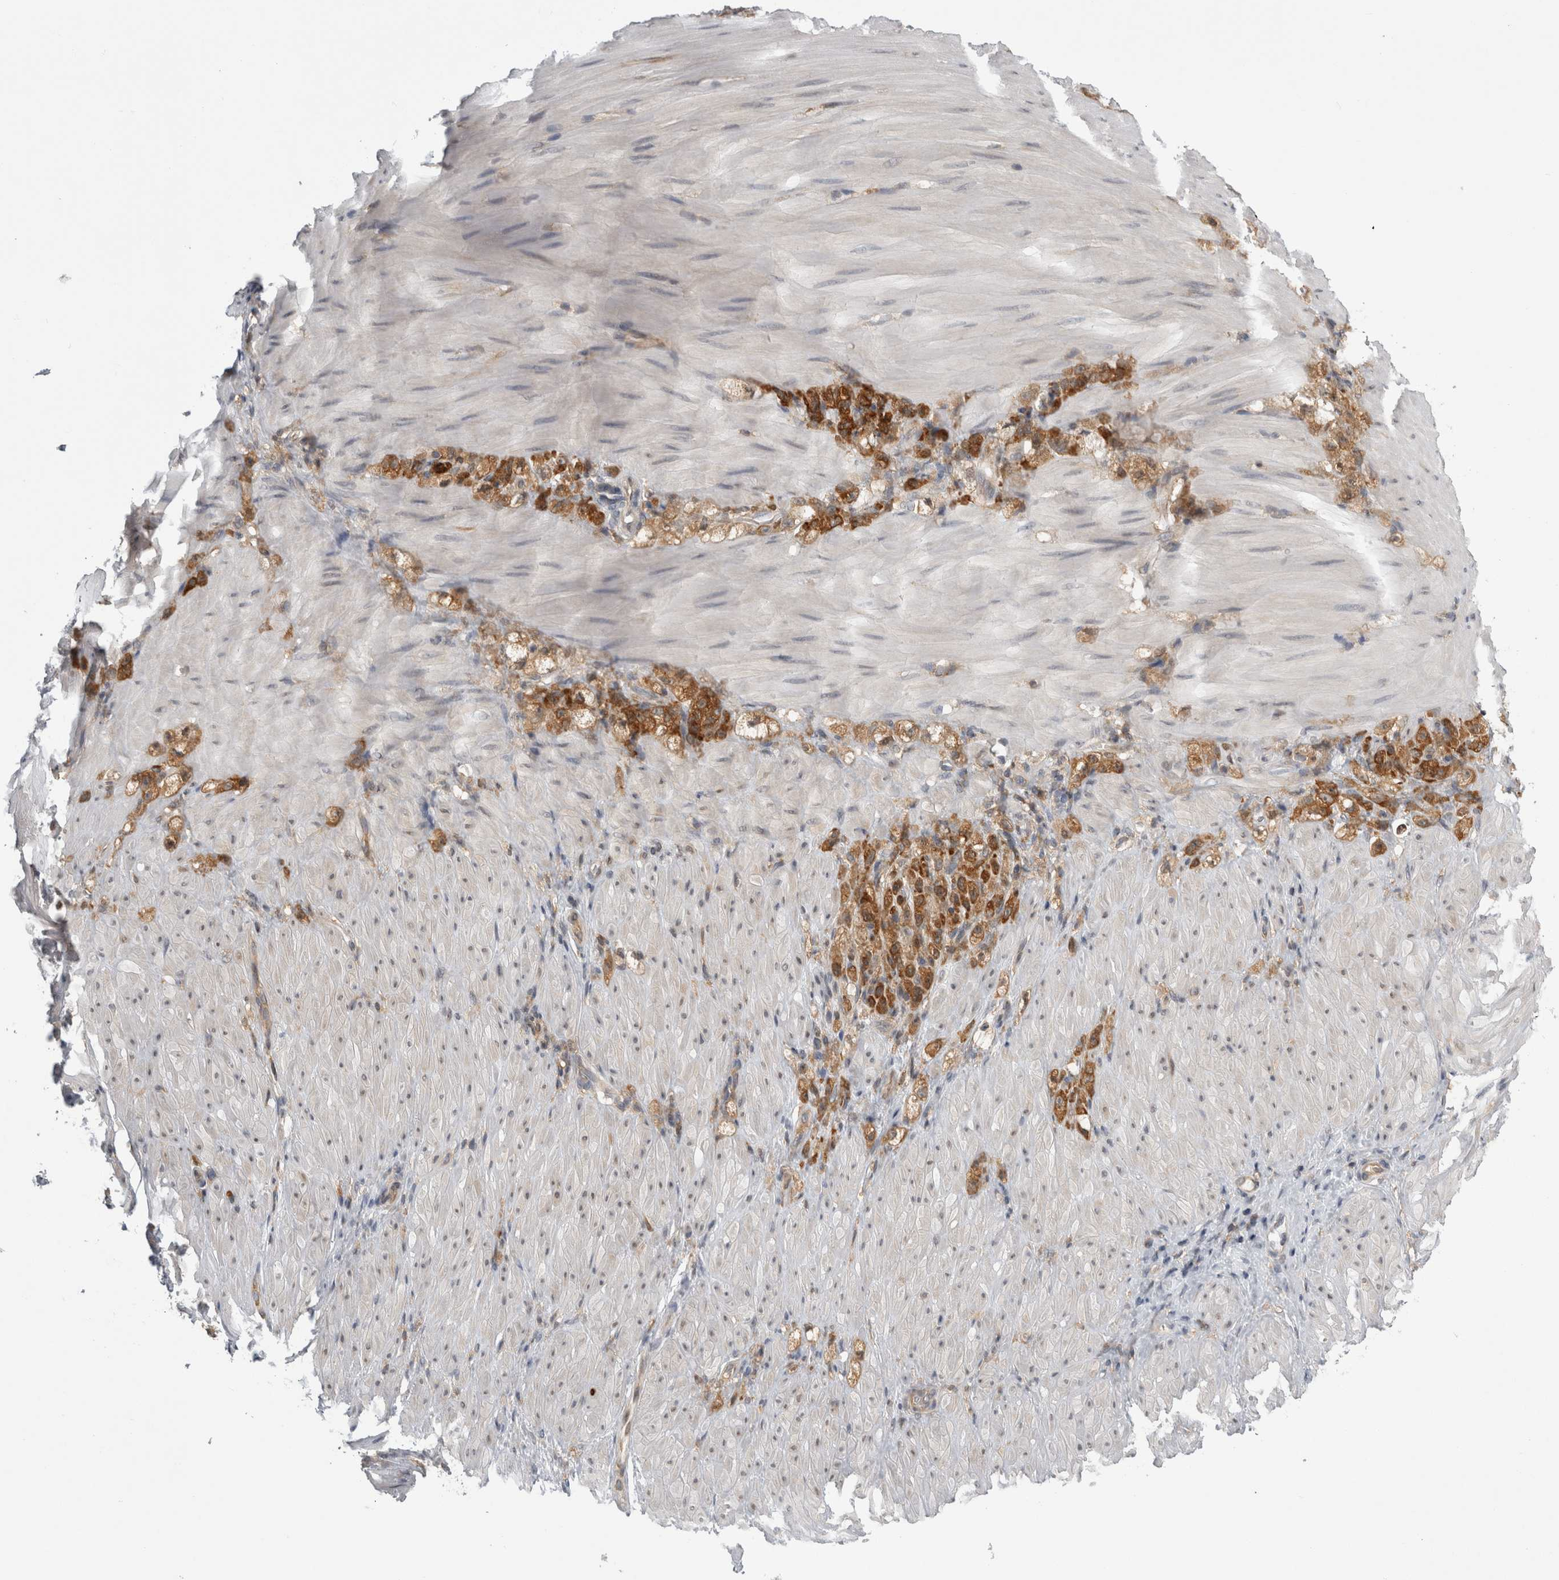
{"staining": {"intensity": "strong", "quantity": ">75%", "location": "cytoplasmic/membranous"}, "tissue": "stomach cancer", "cell_type": "Tumor cells", "image_type": "cancer", "snomed": [{"axis": "morphology", "description": "Normal tissue, NOS"}, {"axis": "morphology", "description": "Adenocarcinoma, NOS"}, {"axis": "topography", "description": "Stomach"}], "caption": "Protein expression analysis of human stomach cancer reveals strong cytoplasmic/membranous staining in approximately >75% of tumor cells.", "gene": "CACYBP", "patient": {"sex": "male", "age": 82}}